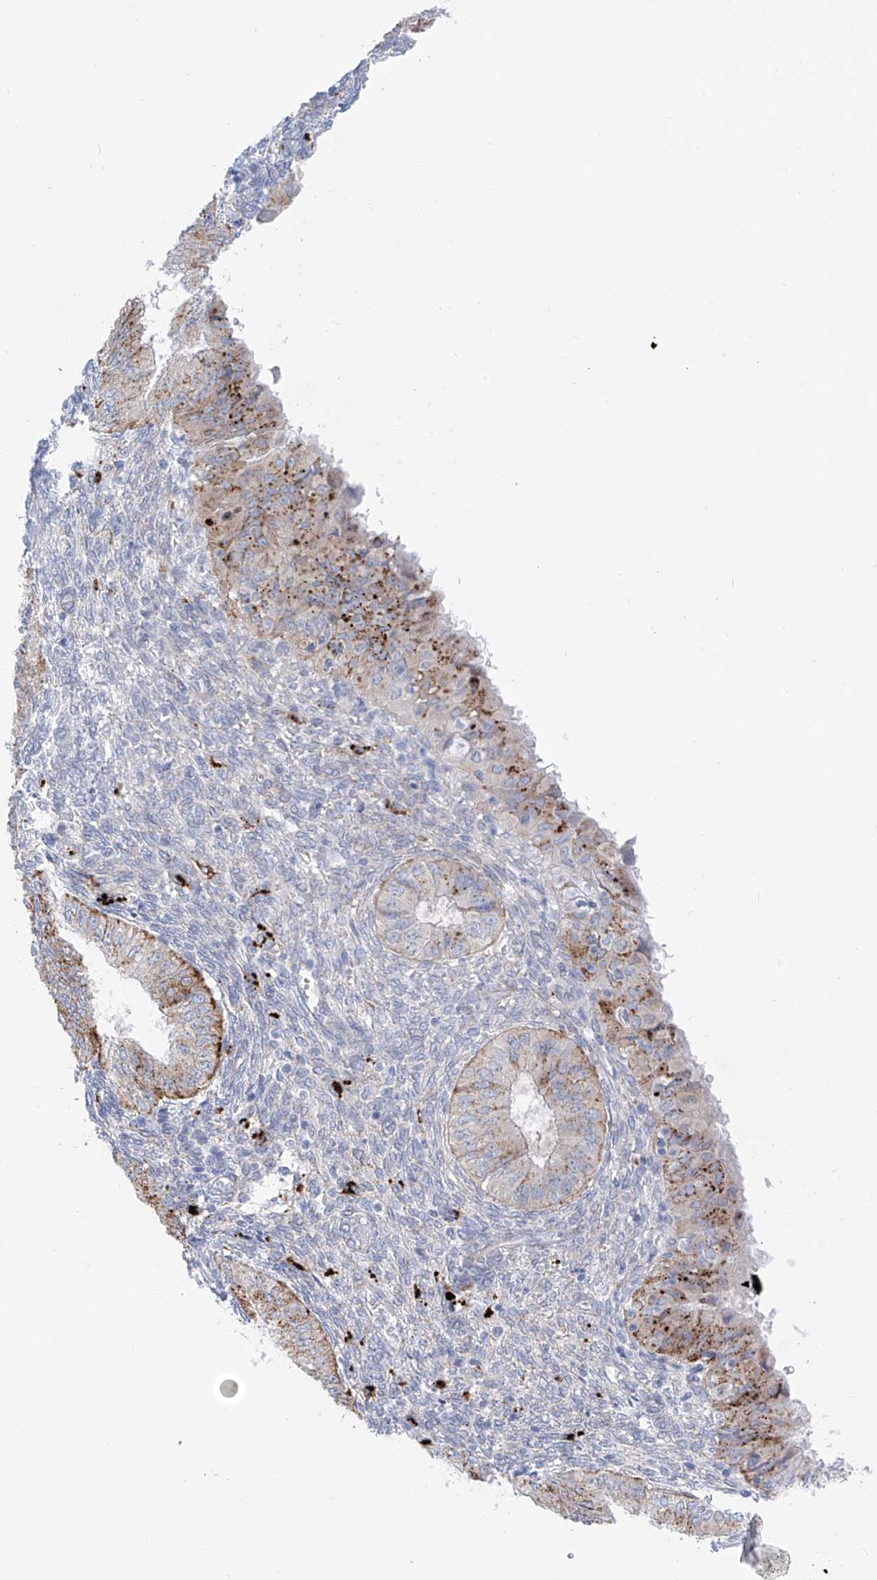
{"staining": {"intensity": "moderate", "quantity": ">75%", "location": "cytoplasmic/membranous"}, "tissue": "endometrial cancer", "cell_type": "Tumor cells", "image_type": "cancer", "snomed": [{"axis": "morphology", "description": "Normal tissue, NOS"}, {"axis": "morphology", "description": "Adenocarcinoma, NOS"}, {"axis": "topography", "description": "Endometrium"}], "caption": "Immunohistochemistry (DAB) staining of human endometrial cancer (adenocarcinoma) displays moderate cytoplasmic/membranous protein expression in about >75% of tumor cells.", "gene": "PSPH", "patient": {"sex": "female", "age": 53}}